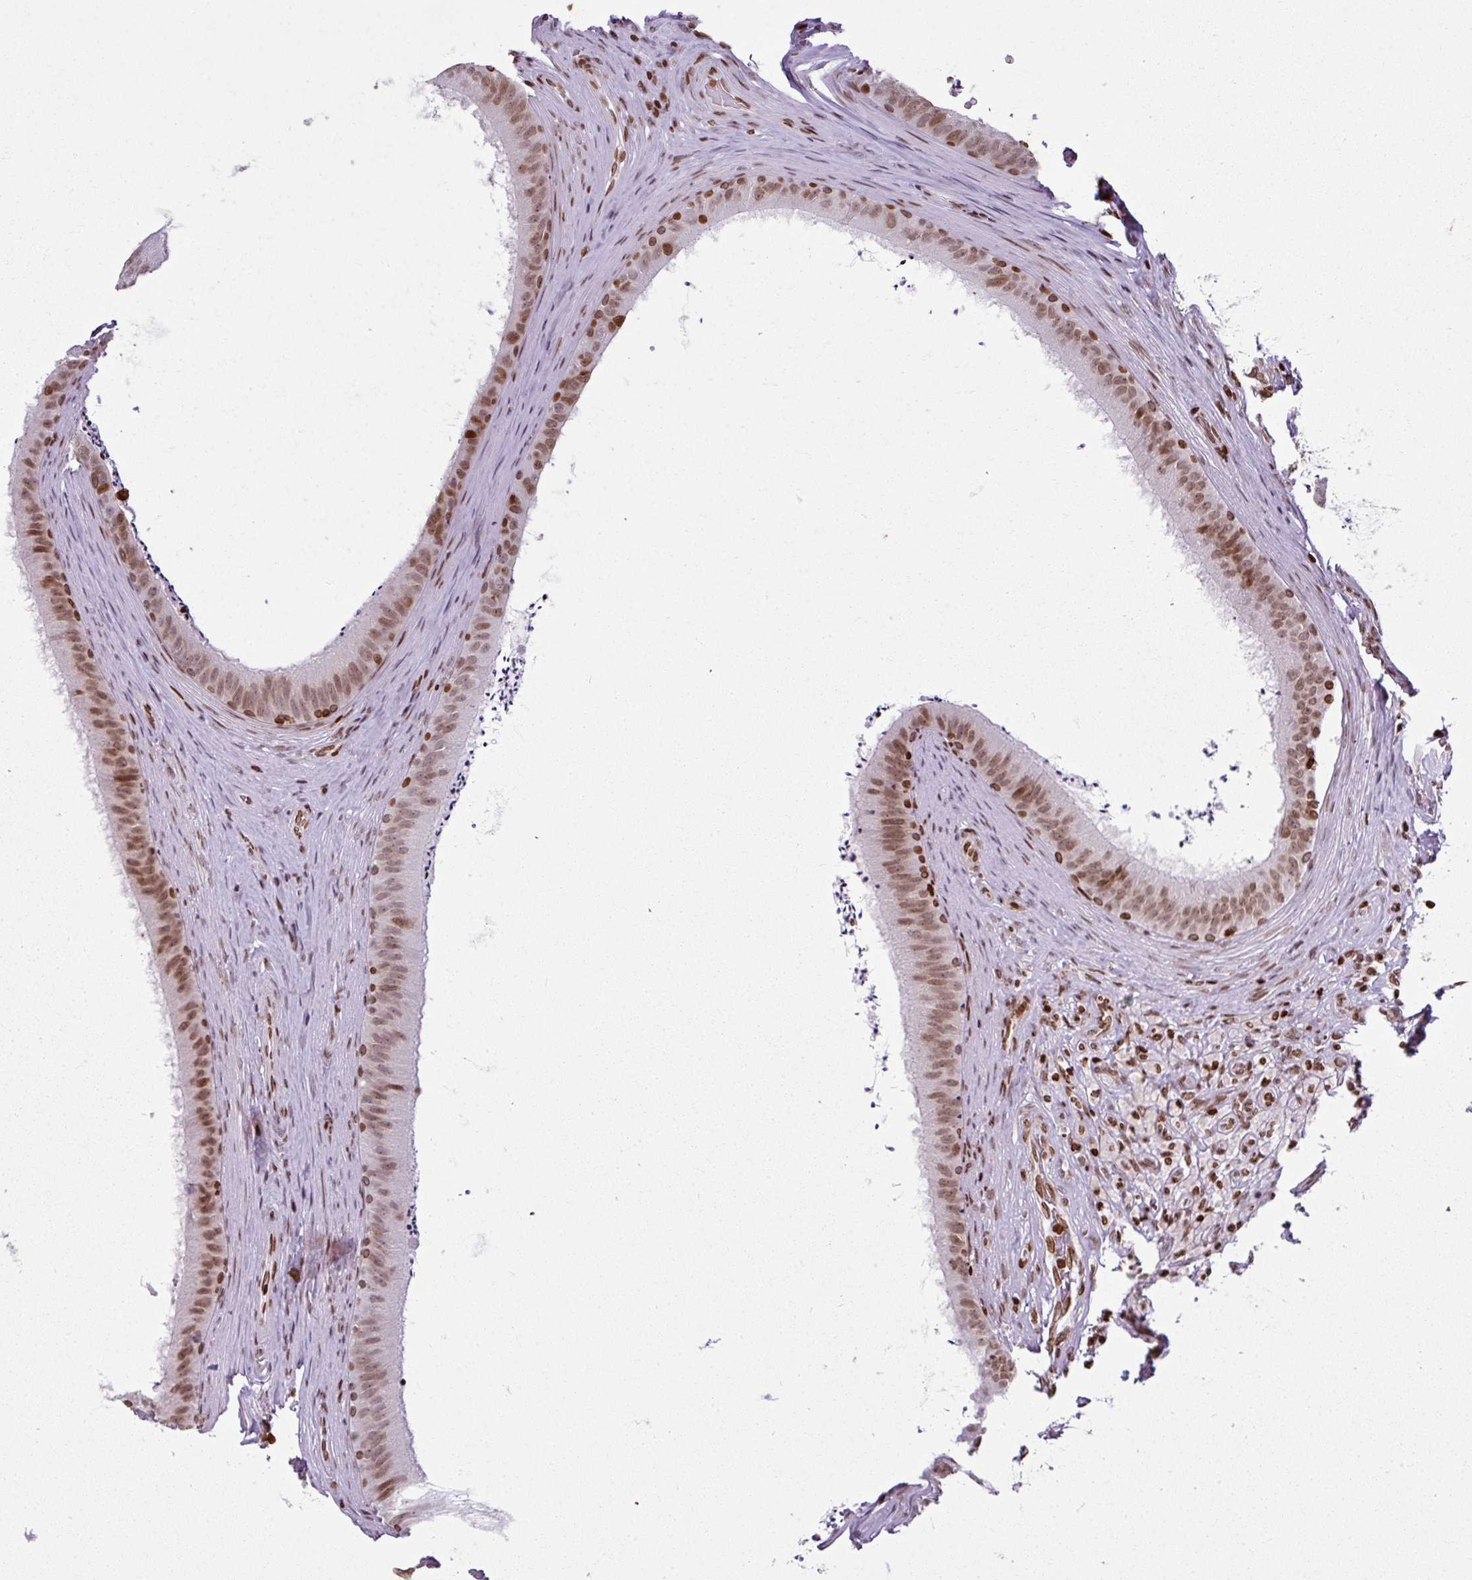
{"staining": {"intensity": "moderate", "quantity": "25%-75%", "location": "nuclear"}, "tissue": "epididymis", "cell_type": "Glandular cells", "image_type": "normal", "snomed": [{"axis": "morphology", "description": "Normal tissue, NOS"}, {"axis": "topography", "description": "Testis"}, {"axis": "topography", "description": "Epididymis"}], "caption": "Approximately 25%-75% of glandular cells in benign human epididymis show moderate nuclear protein staining as visualized by brown immunohistochemical staining.", "gene": "RASL11A", "patient": {"sex": "male", "age": 41}}